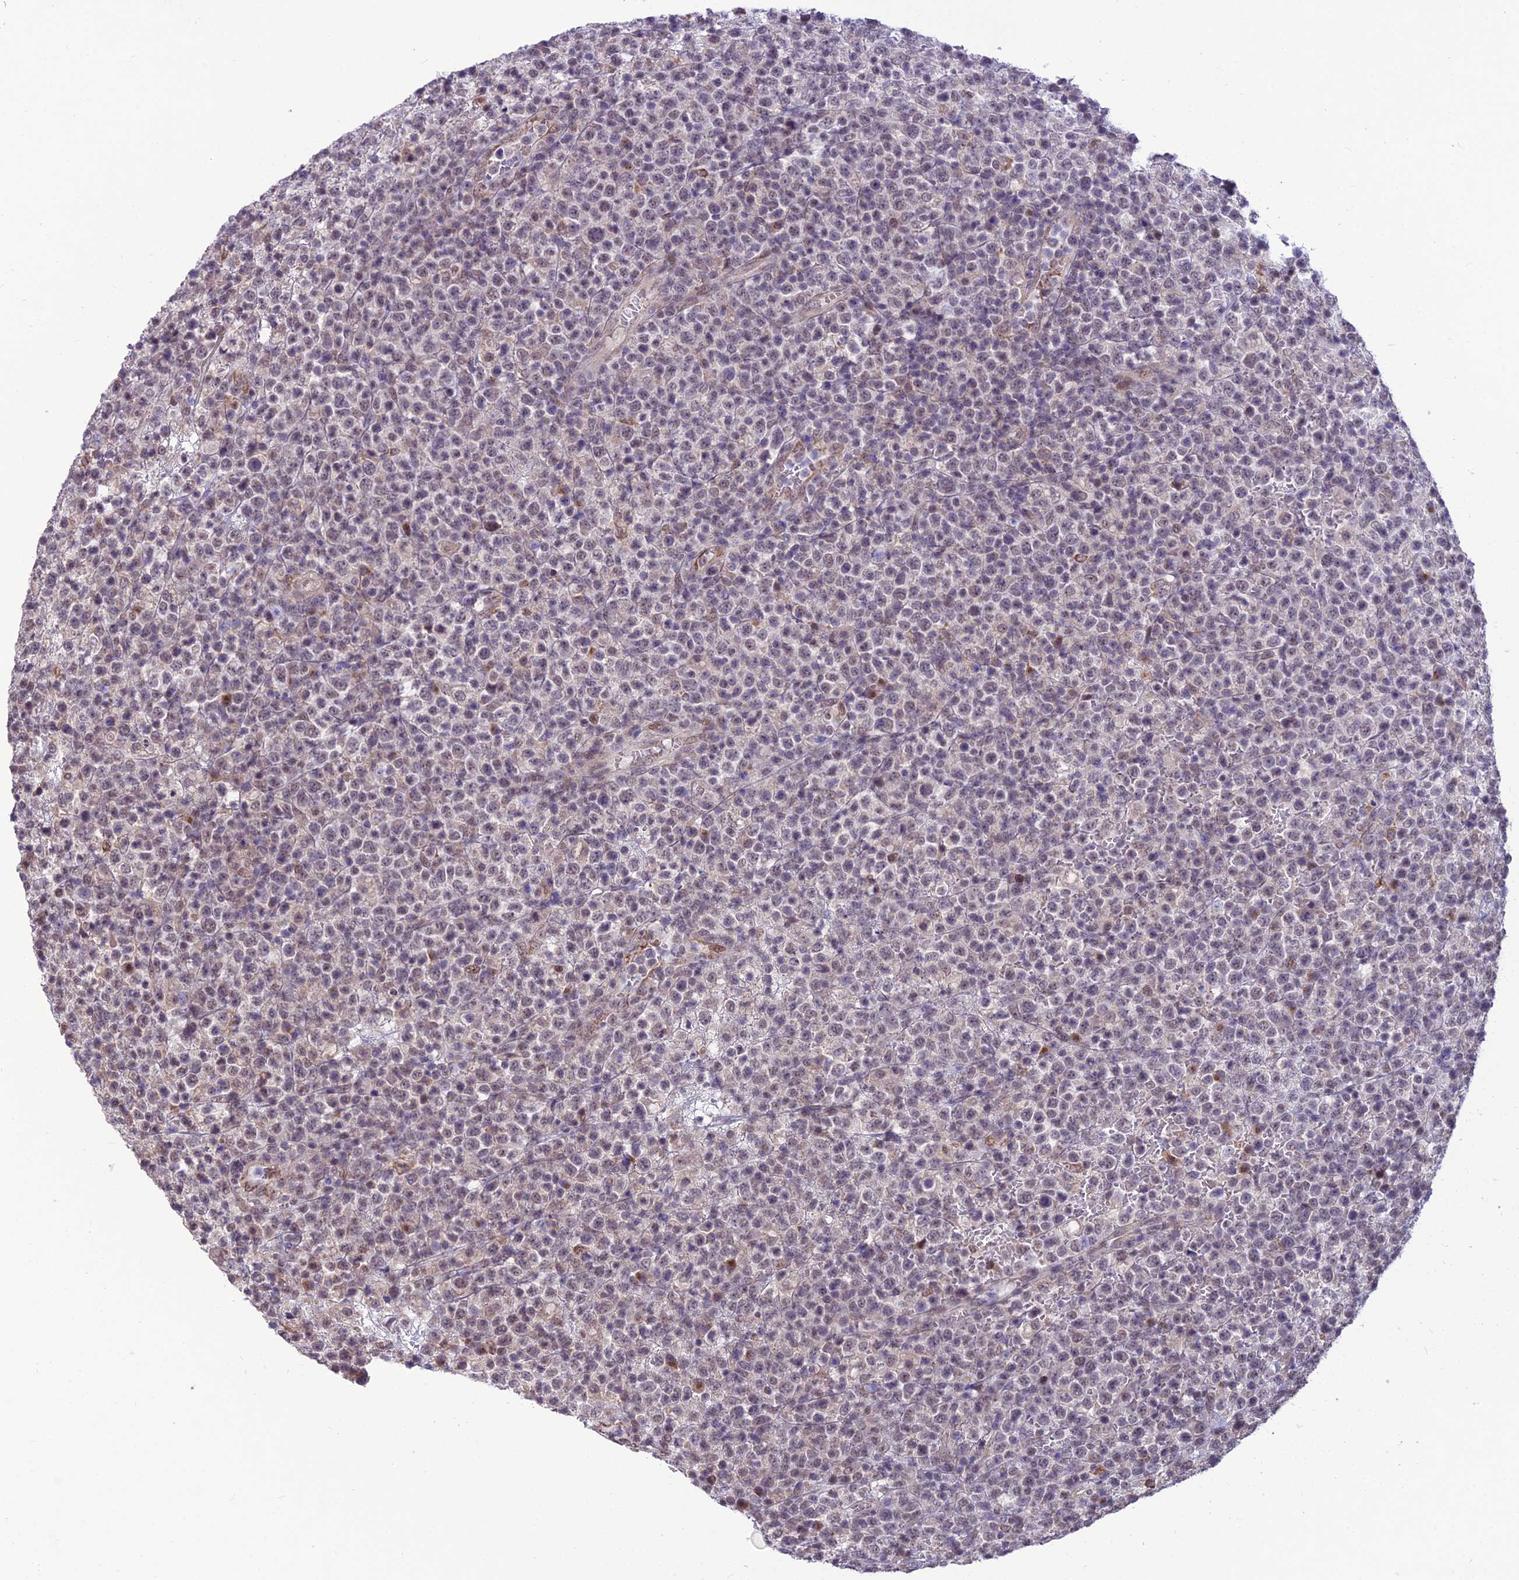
{"staining": {"intensity": "negative", "quantity": "none", "location": "none"}, "tissue": "lymphoma", "cell_type": "Tumor cells", "image_type": "cancer", "snomed": [{"axis": "morphology", "description": "Malignant lymphoma, non-Hodgkin's type, High grade"}, {"axis": "topography", "description": "Colon"}], "caption": "IHC of high-grade malignant lymphoma, non-Hodgkin's type exhibits no positivity in tumor cells.", "gene": "FBRS", "patient": {"sex": "female", "age": 53}}